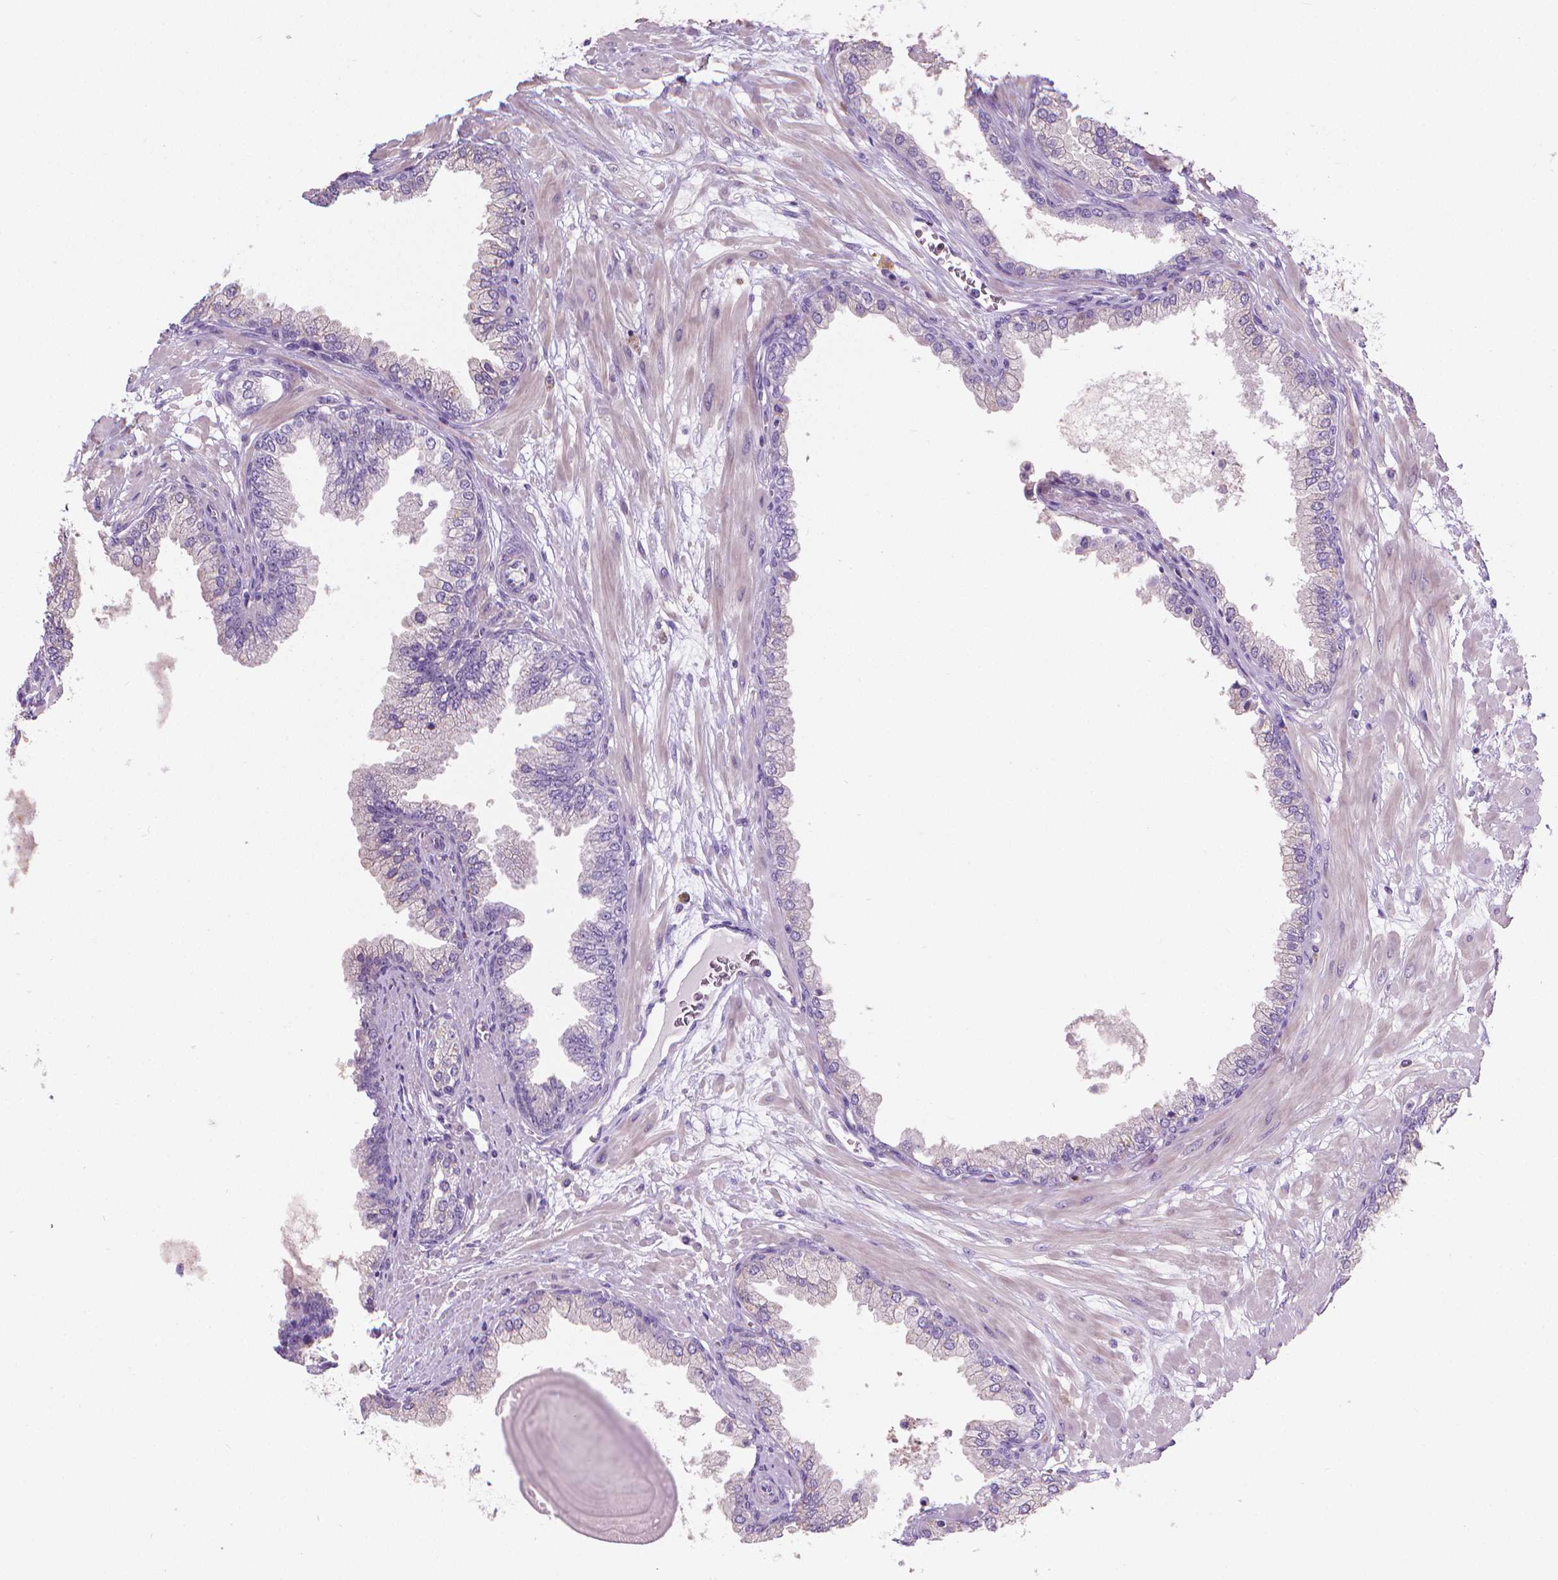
{"staining": {"intensity": "negative", "quantity": "none", "location": "none"}, "tissue": "prostate cancer", "cell_type": "Tumor cells", "image_type": "cancer", "snomed": [{"axis": "morphology", "description": "Adenocarcinoma, Low grade"}, {"axis": "topography", "description": "Prostate"}], "caption": "An immunohistochemistry (IHC) histopathology image of low-grade adenocarcinoma (prostate) is shown. There is no staining in tumor cells of low-grade adenocarcinoma (prostate).", "gene": "GSDMA", "patient": {"sex": "male", "age": 64}}